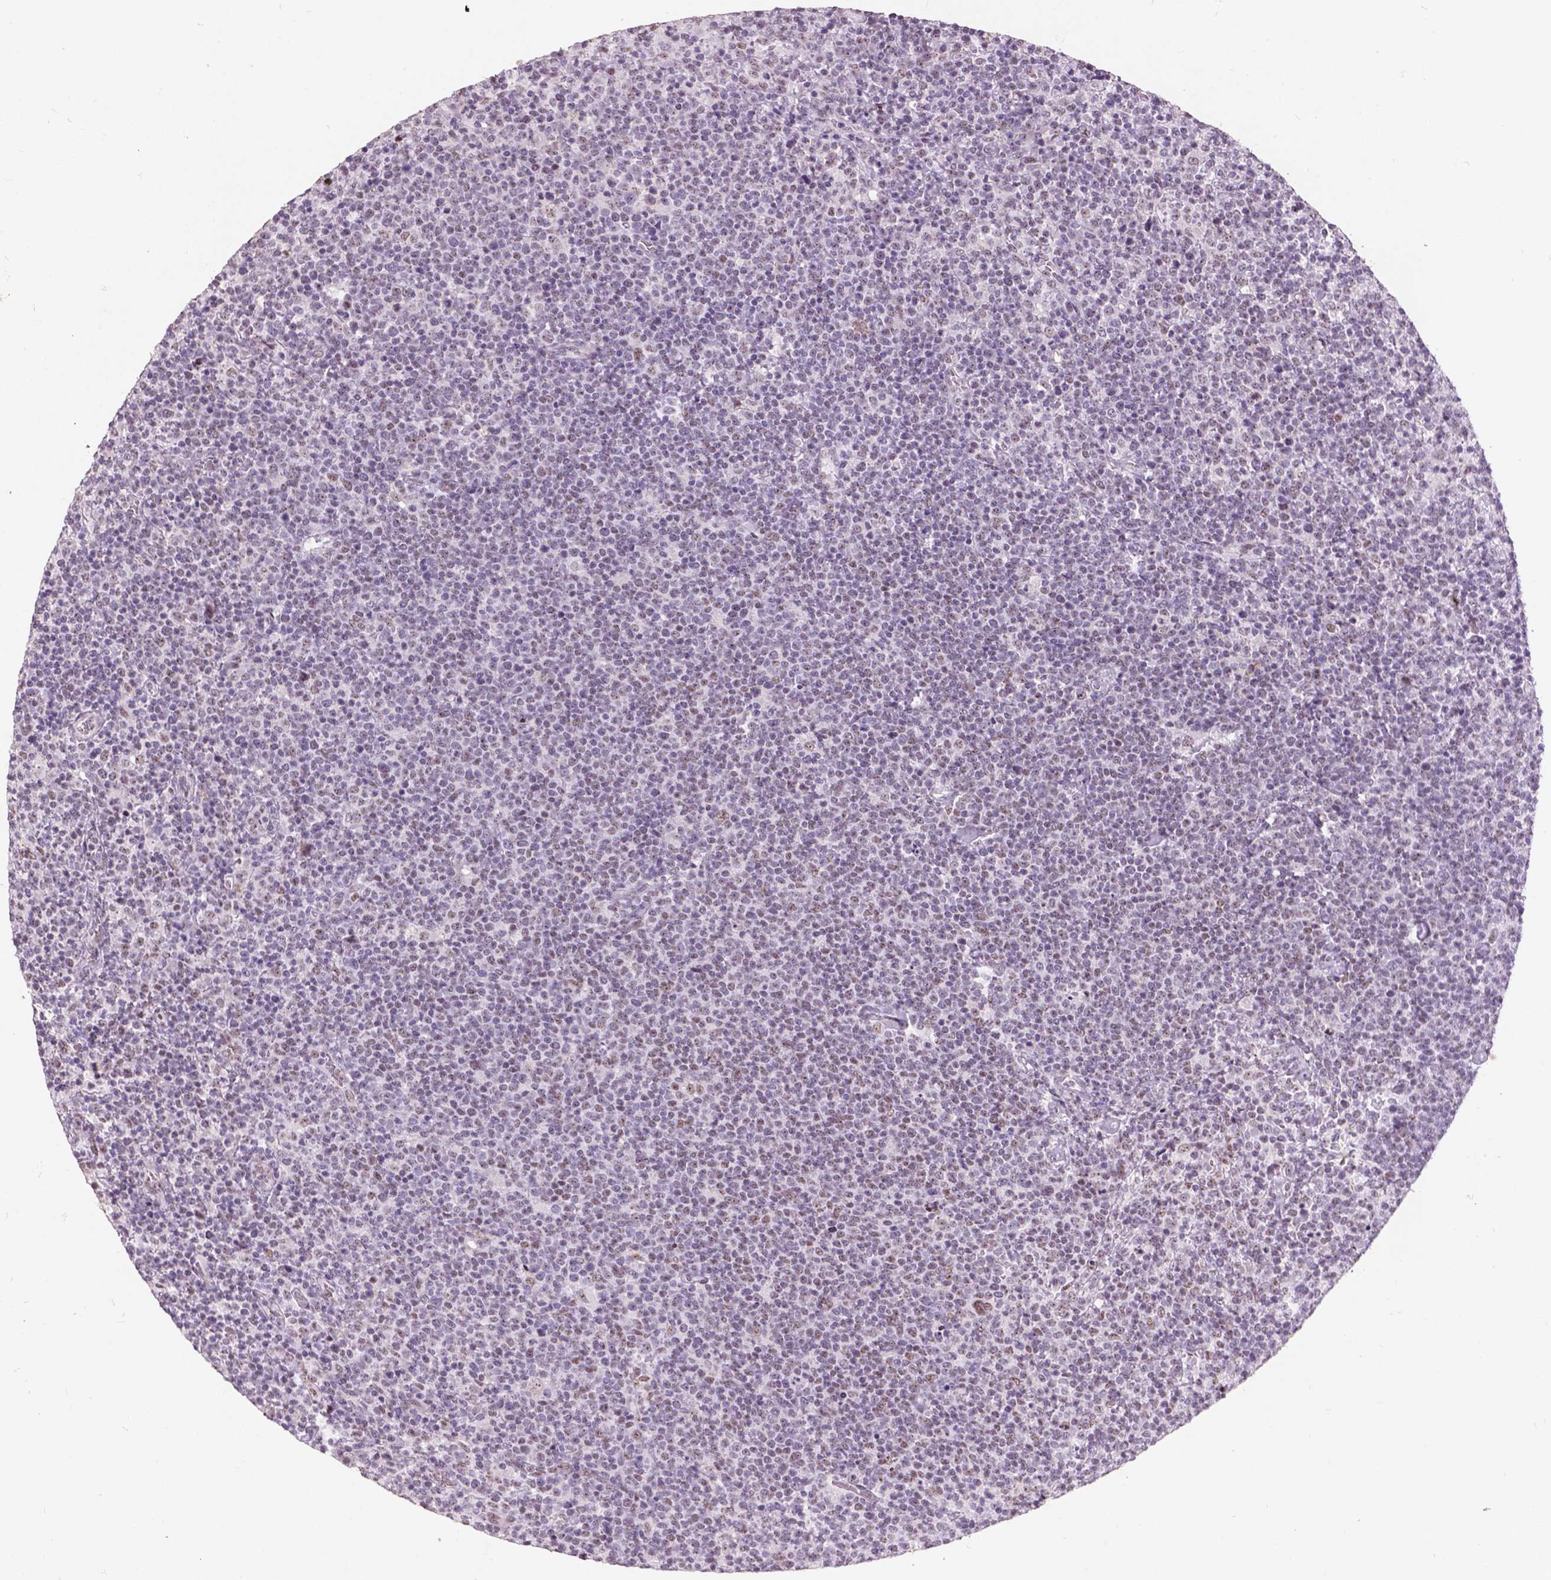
{"staining": {"intensity": "weak", "quantity": "<25%", "location": "nuclear"}, "tissue": "lymphoma", "cell_type": "Tumor cells", "image_type": "cancer", "snomed": [{"axis": "morphology", "description": "Malignant lymphoma, non-Hodgkin's type, High grade"}, {"axis": "topography", "description": "Lymph node"}], "caption": "Histopathology image shows no significant protein staining in tumor cells of malignant lymphoma, non-Hodgkin's type (high-grade).", "gene": "COIL", "patient": {"sex": "male", "age": 61}}